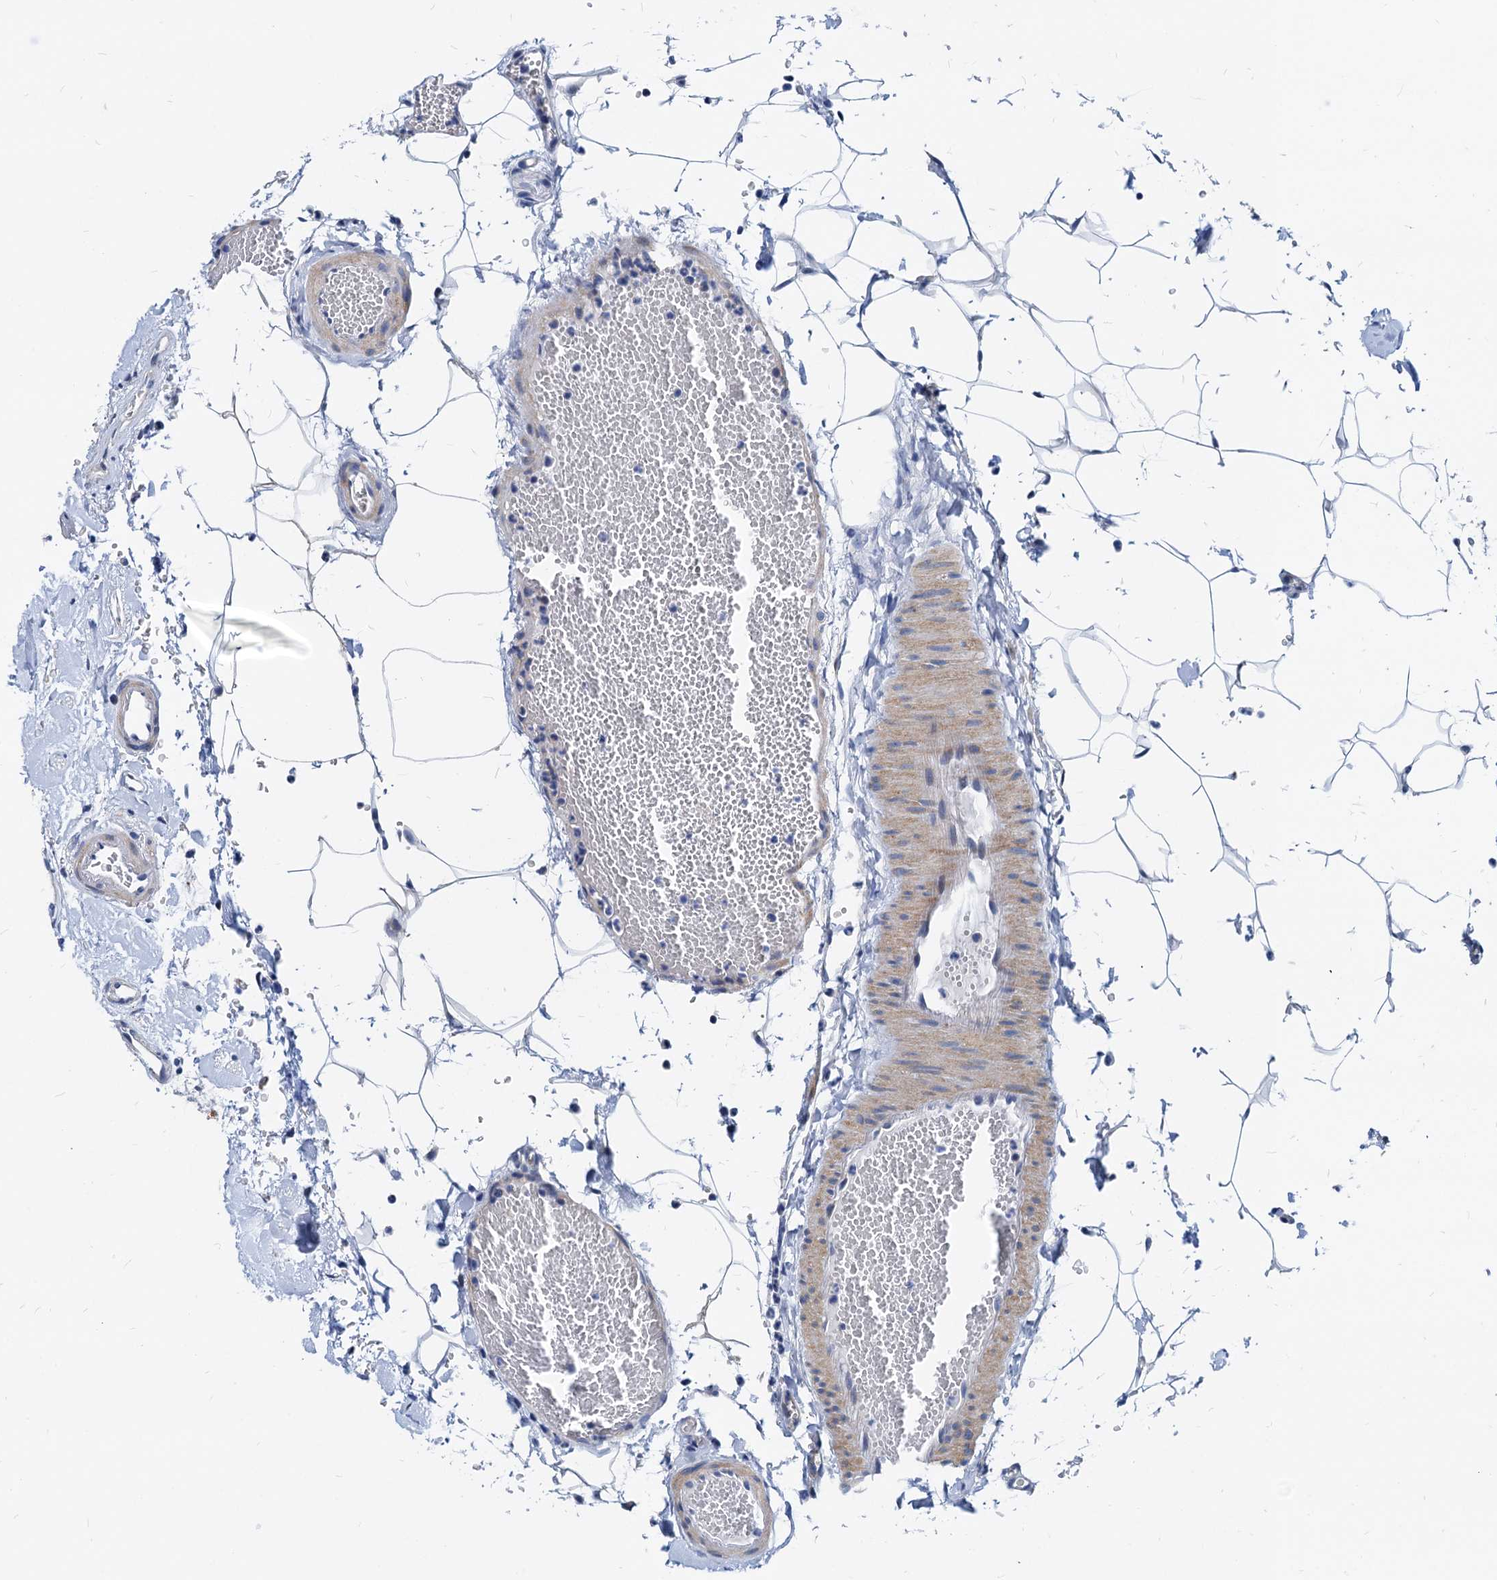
{"staining": {"intensity": "negative", "quantity": "none", "location": "none"}, "tissue": "colon", "cell_type": "Endothelial cells", "image_type": "normal", "snomed": [{"axis": "morphology", "description": "Normal tissue, NOS"}, {"axis": "topography", "description": "Colon"}], "caption": "Immunohistochemistry (IHC) of normal human colon shows no positivity in endothelial cells.", "gene": "HSF2", "patient": {"sex": "male", "age": 75}}